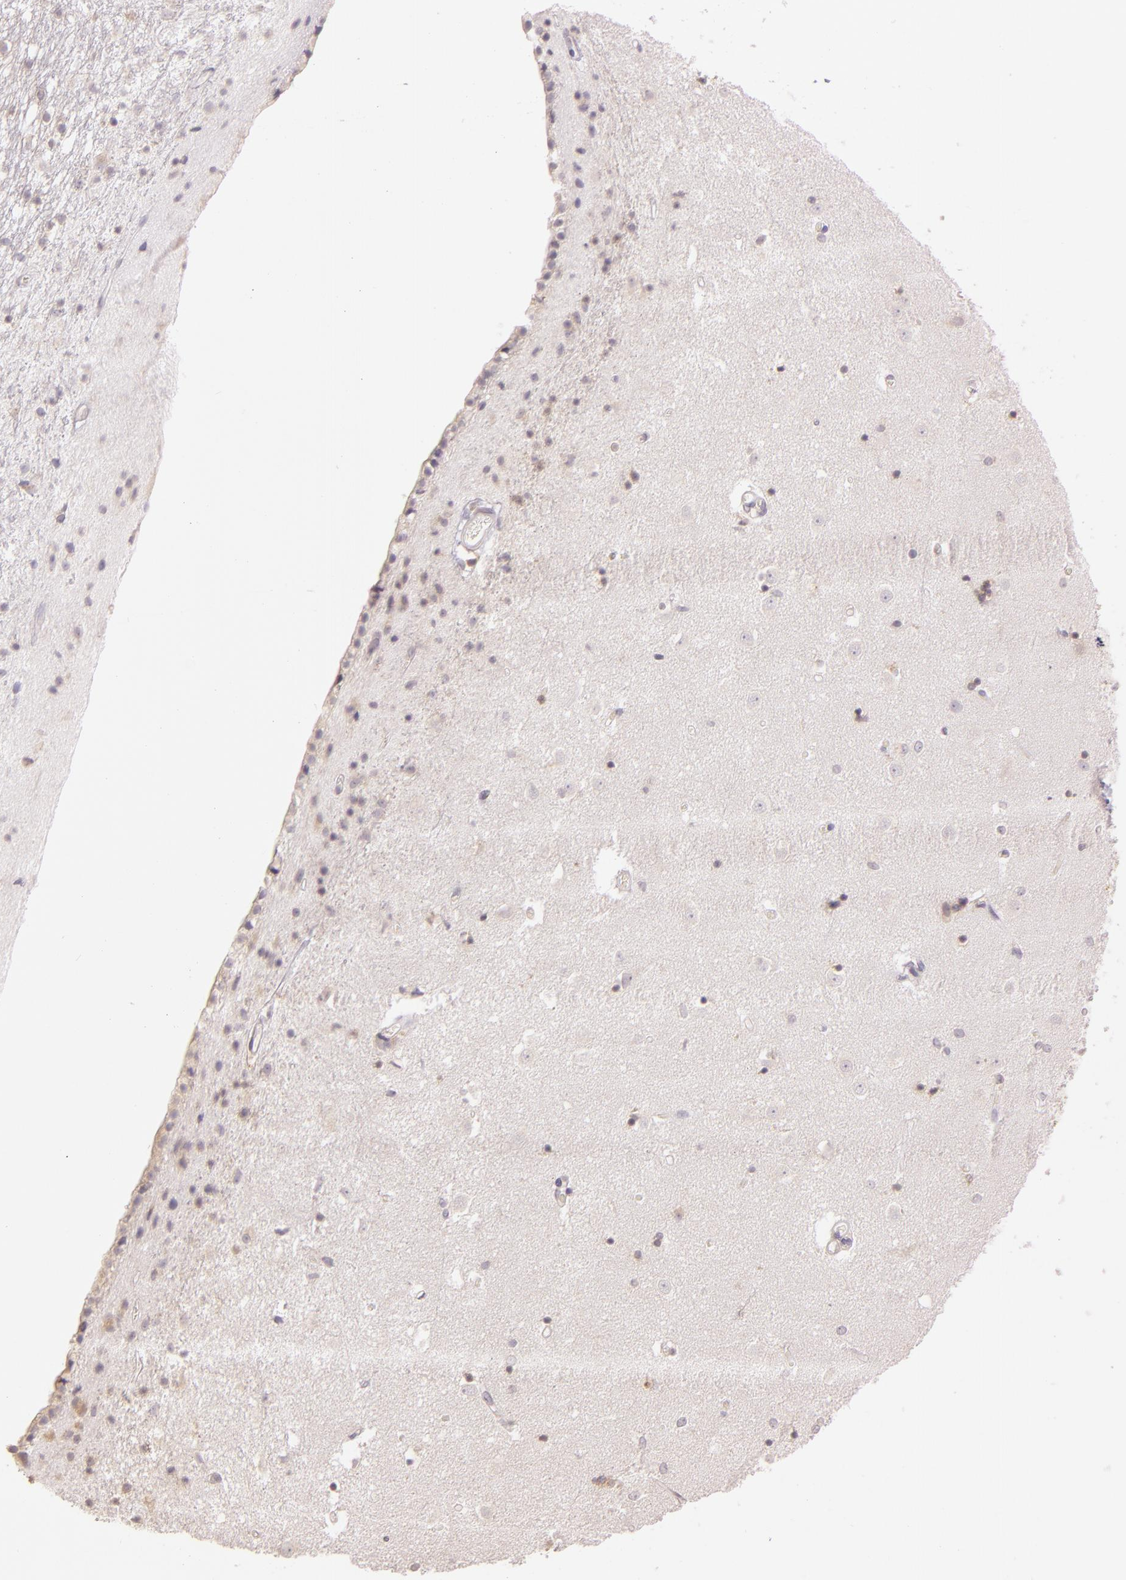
{"staining": {"intensity": "negative", "quantity": "none", "location": "none"}, "tissue": "caudate", "cell_type": "Glial cells", "image_type": "normal", "snomed": [{"axis": "morphology", "description": "Normal tissue, NOS"}, {"axis": "topography", "description": "Lateral ventricle wall"}], "caption": "This is an immunohistochemistry micrograph of normal human caudate. There is no expression in glial cells.", "gene": "LGMN", "patient": {"sex": "female", "age": 54}}